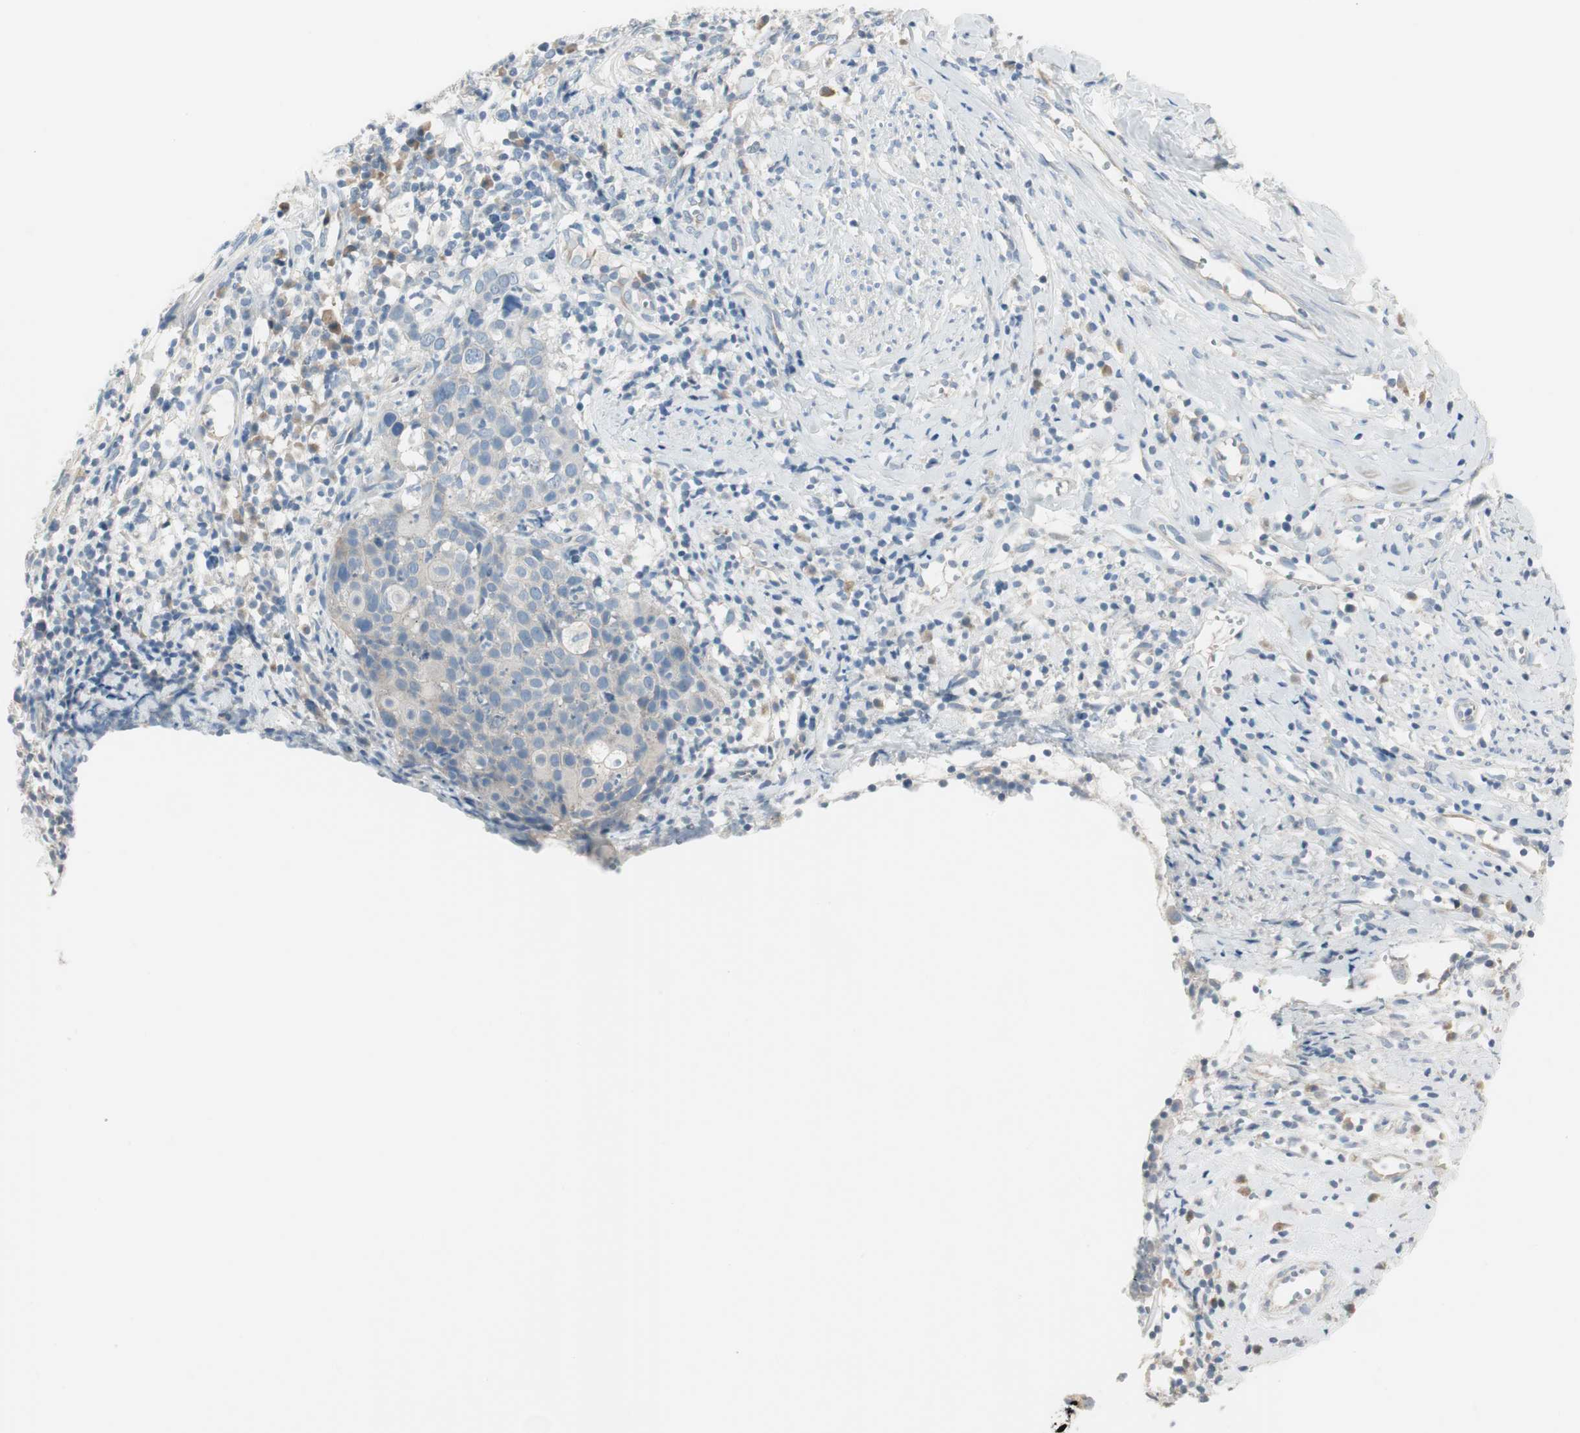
{"staining": {"intensity": "negative", "quantity": "none", "location": "none"}, "tissue": "cervical cancer", "cell_type": "Tumor cells", "image_type": "cancer", "snomed": [{"axis": "morphology", "description": "Squamous cell carcinoma, NOS"}, {"axis": "topography", "description": "Cervix"}], "caption": "An immunohistochemistry photomicrograph of cervical cancer is shown. There is no staining in tumor cells of cervical cancer.", "gene": "SPINK4", "patient": {"sex": "female", "age": 40}}